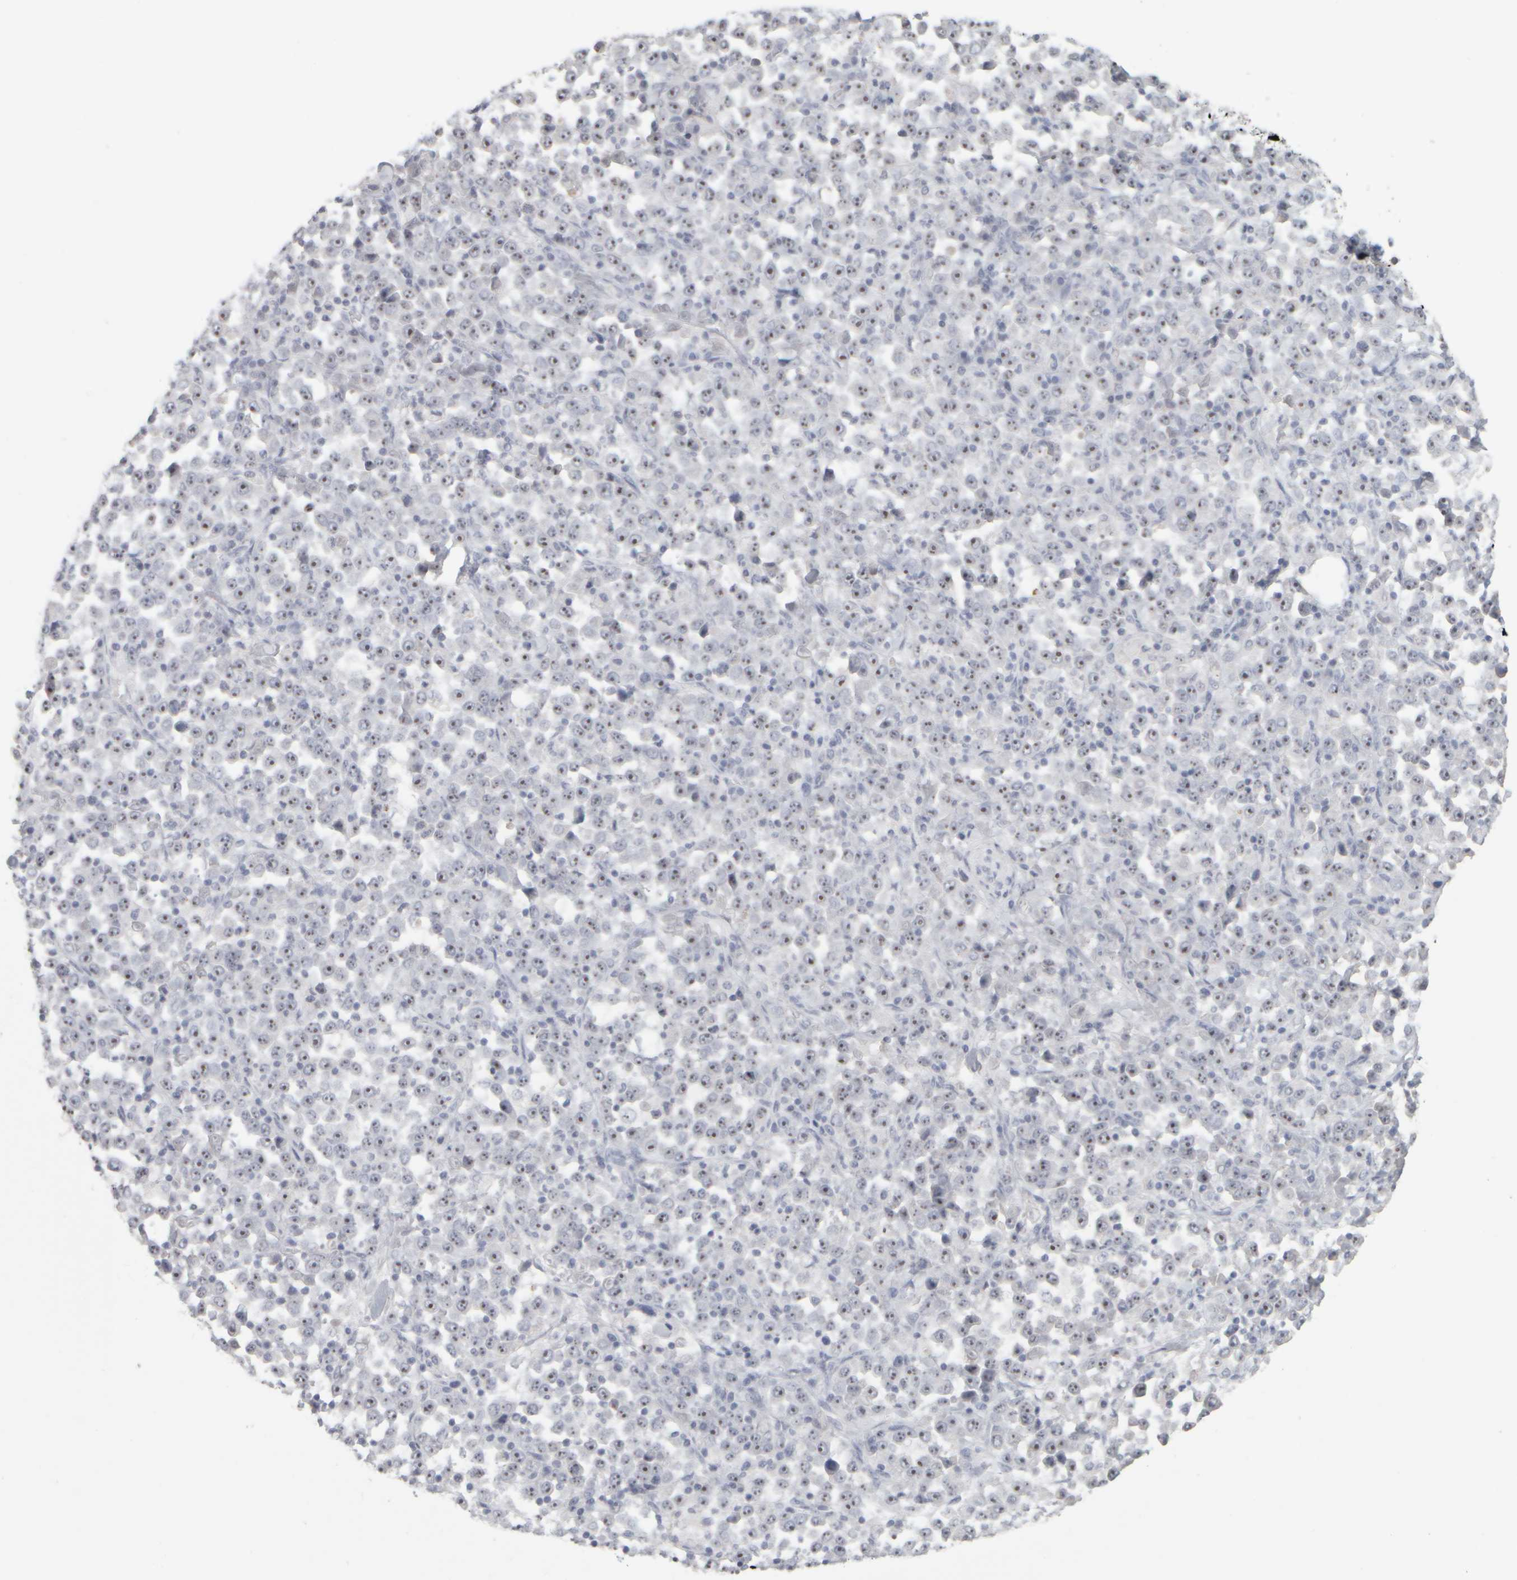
{"staining": {"intensity": "strong", "quantity": ">75%", "location": "nuclear"}, "tissue": "stomach cancer", "cell_type": "Tumor cells", "image_type": "cancer", "snomed": [{"axis": "morphology", "description": "Normal tissue, NOS"}, {"axis": "morphology", "description": "Adenocarcinoma, NOS"}, {"axis": "topography", "description": "Stomach, upper"}, {"axis": "topography", "description": "Stomach"}], "caption": "About >75% of tumor cells in adenocarcinoma (stomach) exhibit strong nuclear protein staining as visualized by brown immunohistochemical staining.", "gene": "DCXR", "patient": {"sex": "male", "age": 59}}